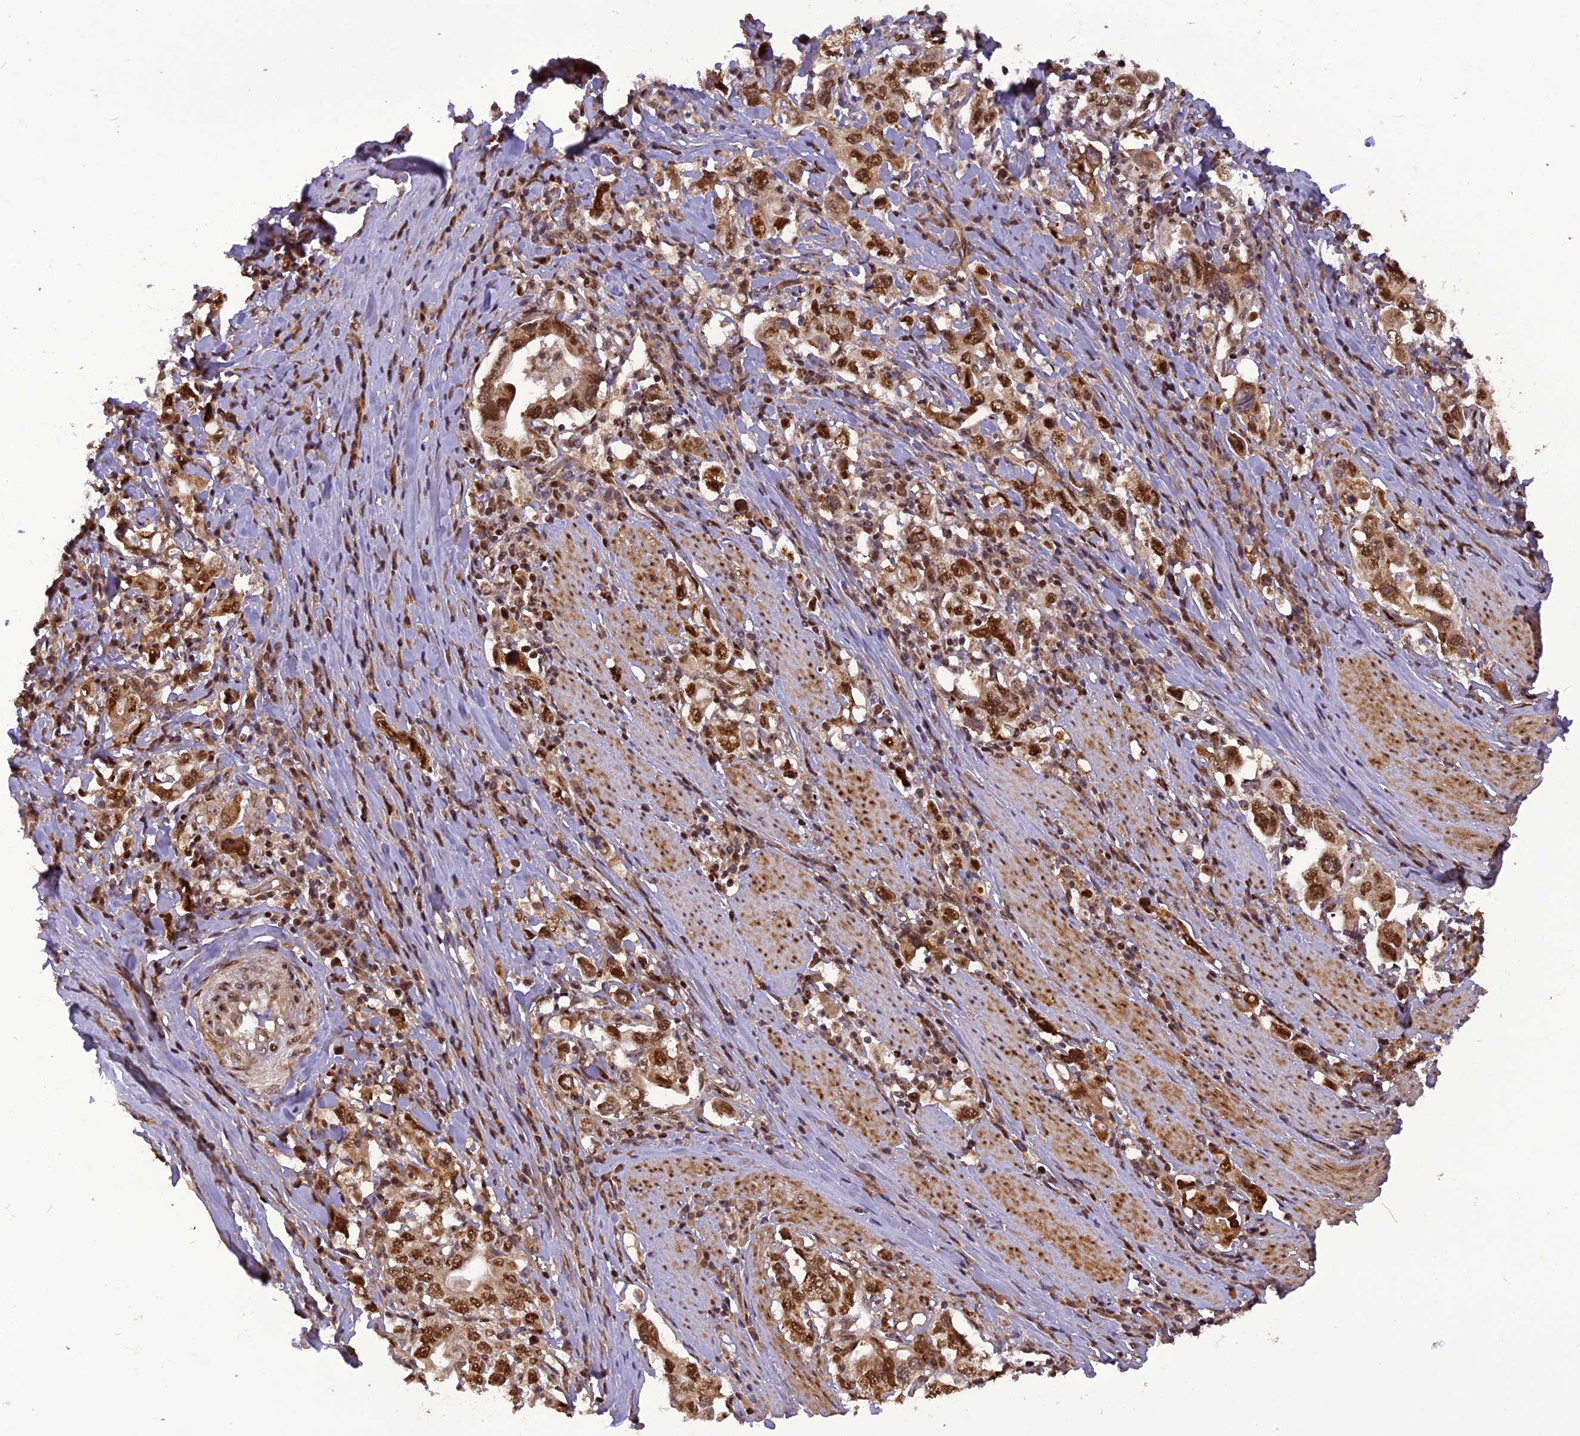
{"staining": {"intensity": "moderate", "quantity": ">75%", "location": "nuclear"}, "tissue": "stomach cancer", "cell_type": "Tumor cells", "image_type": "cancer", "snomed": [{"axis": "morphology", "description": "Adenocarcinoma, NOS"}, {"axis": "topography", "description": "Stomach, upper"}, {"axis": "topography", "description": "Stomach"}], "caption": "Moderate nuclear protein positivity is seen in approximately >75% of tumor cells in adenocarcinoma (stomach). Using DAB (3,3'-diaminobenzidine) (brown) and hematoxylin (blue) stains, captured at high magnification using brightfield microscopy.", "gene": "MICALL1", "patient": {"sex": "male", "age": 62}}